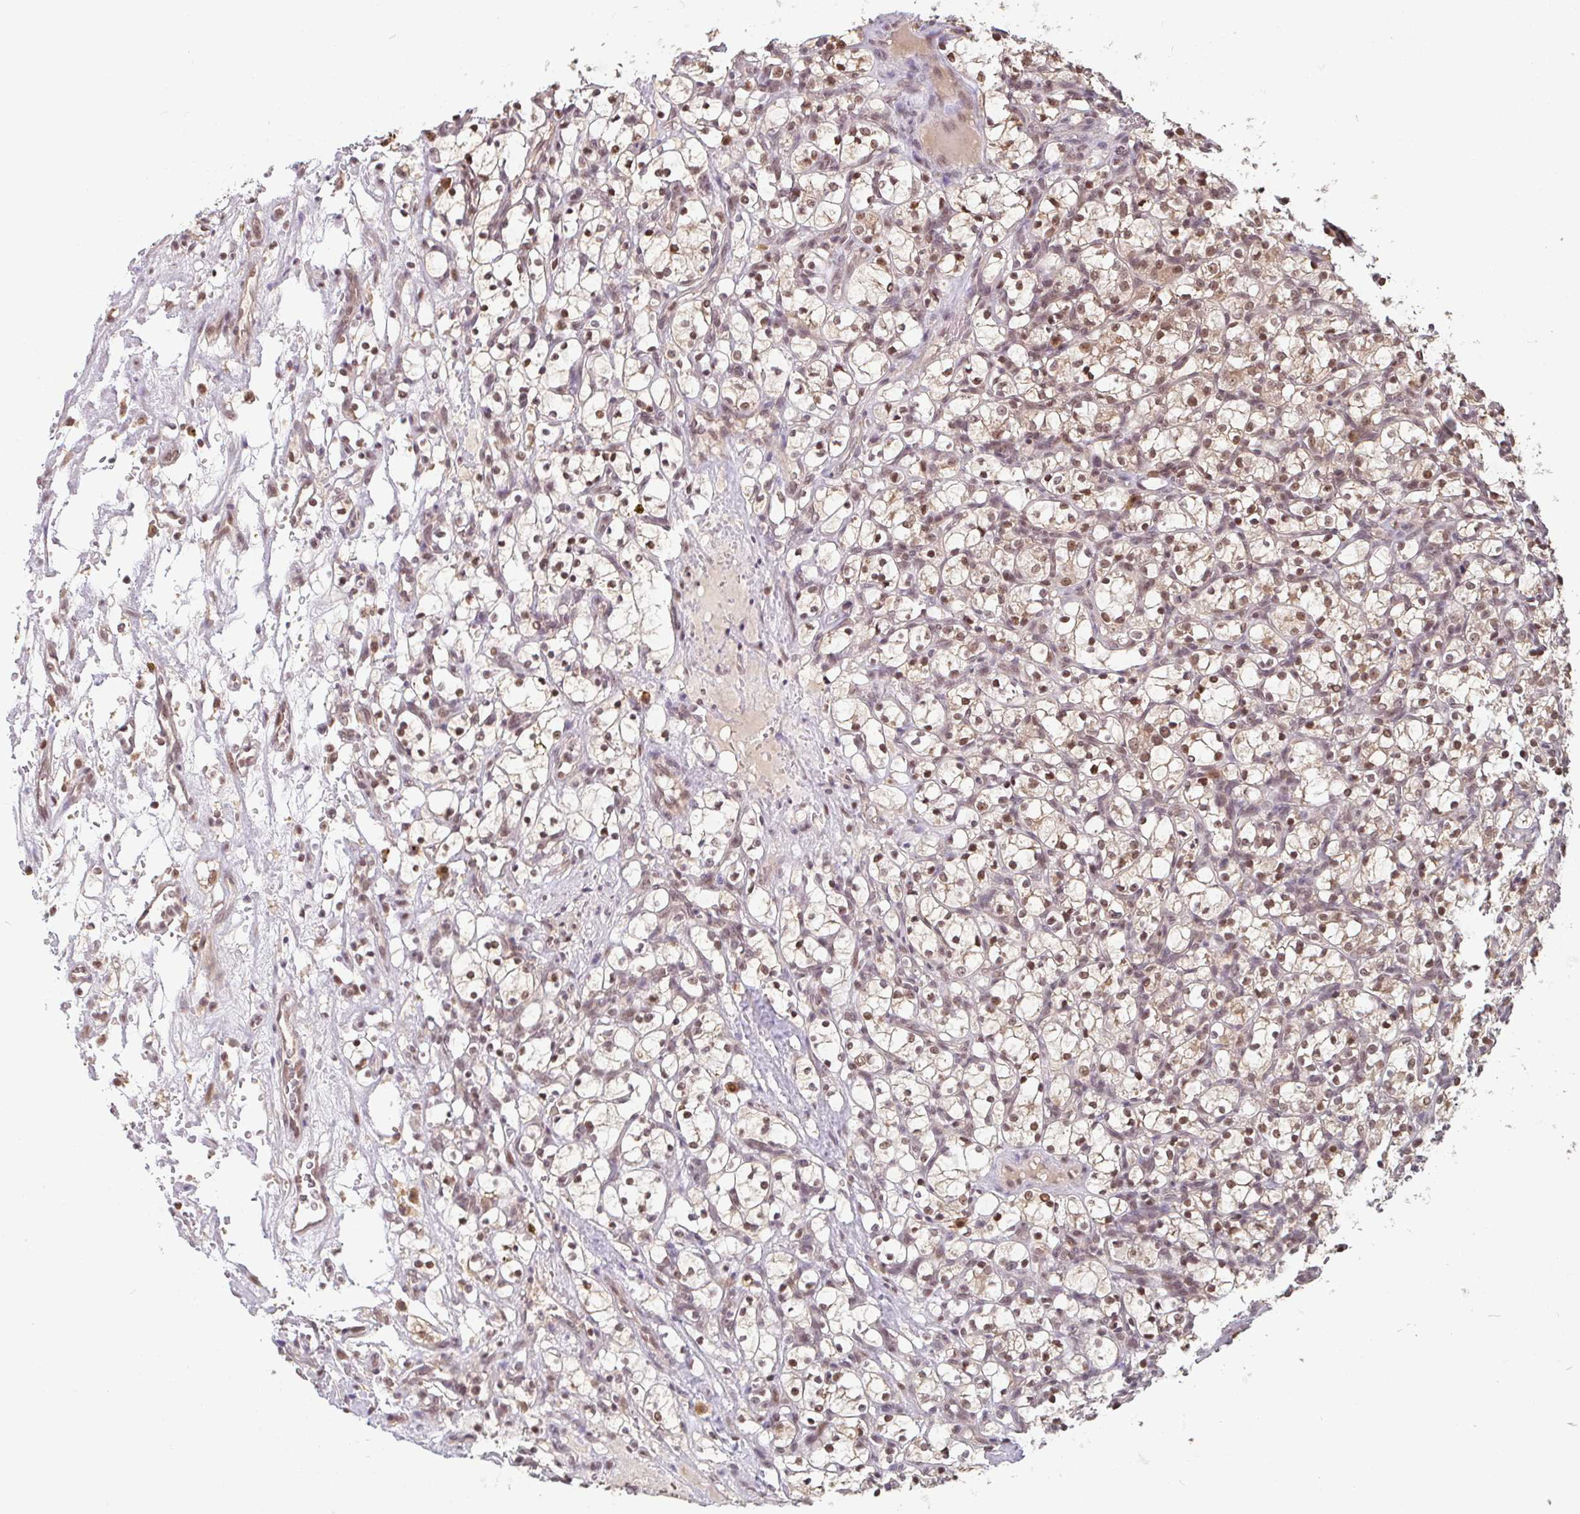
{"staining": {"intensity": "moderate", "quantity": ">75%", "location": "nuclear"}, "tissue": "renal cancer", "cell_type": "Tumor cells", "image_type": "cancer", "snomed": [{"axis": "morphology", "description": "Adenocarcinoma, NOS"}, {"axis": "topography", "description": "Kidney"}], "caption": "IHC (DAB (3,3'-diaminobenzidine)) staining of renal cancer (adenocarcinoma) shows moderate nuclear protein positivity in about >75% of tumor cells. (DAB = brown stain, brightfield microscopy at high magnification).", "gene": "DR1", "patient": {"sex": "female", "age": 69}}